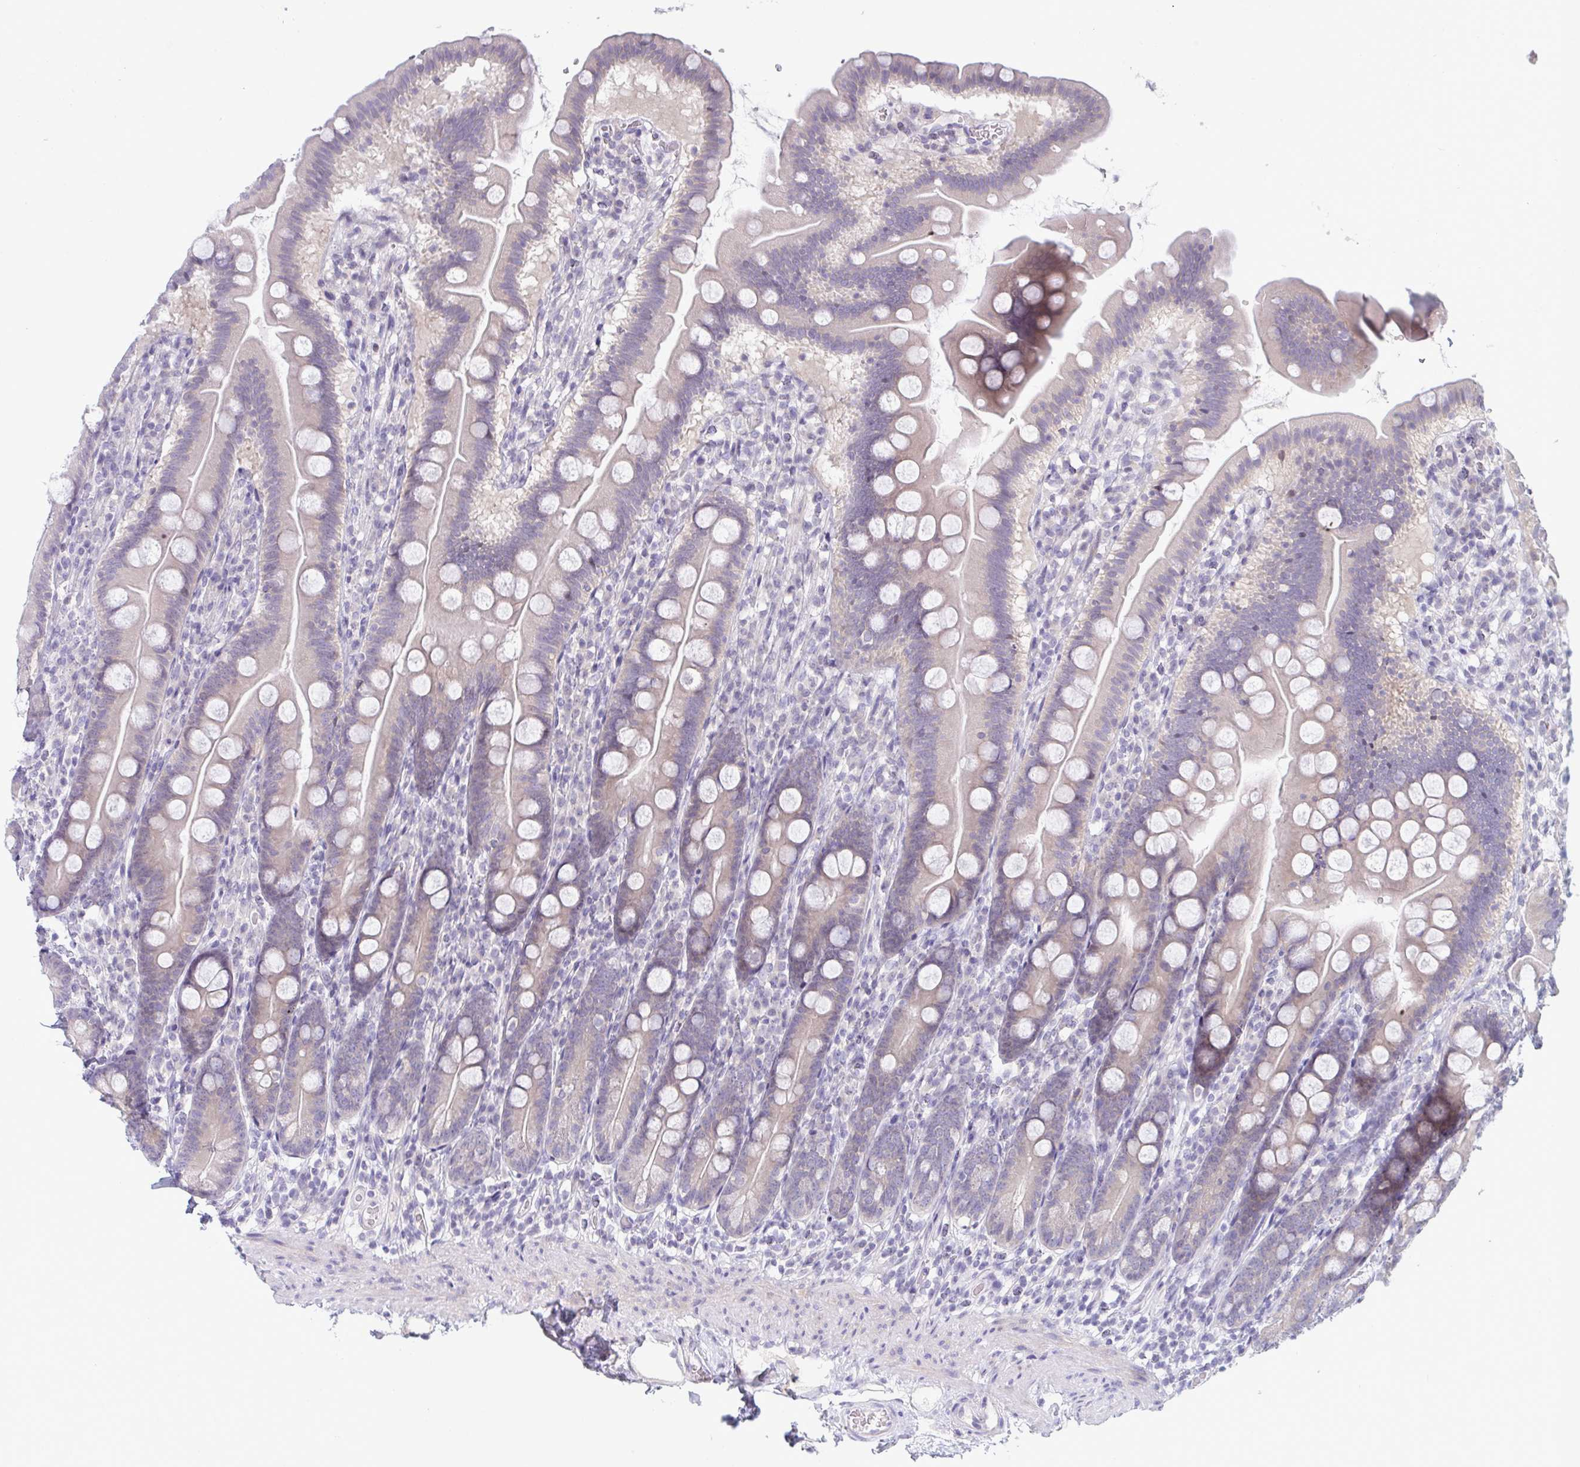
{"staining": {"intensity": "negative", "quantity": "none", "location": "none"}, "tissue": "duodenum", "cell_type": "Glandular cells", "image_type": "normal", "snomed": [{"axis": "morphology", "description": "Normal tissue, NOS"}, {"axis": "topography", "description": "Duodenum"}], "caption": "Immunohistochemistry histopathology image of unremarkable duodenum: human duodenum stained with DAB displays no significant protein expression in glandular cells.", "gene": "NAA30", "patient": {"sex": "female", "age": 67}}